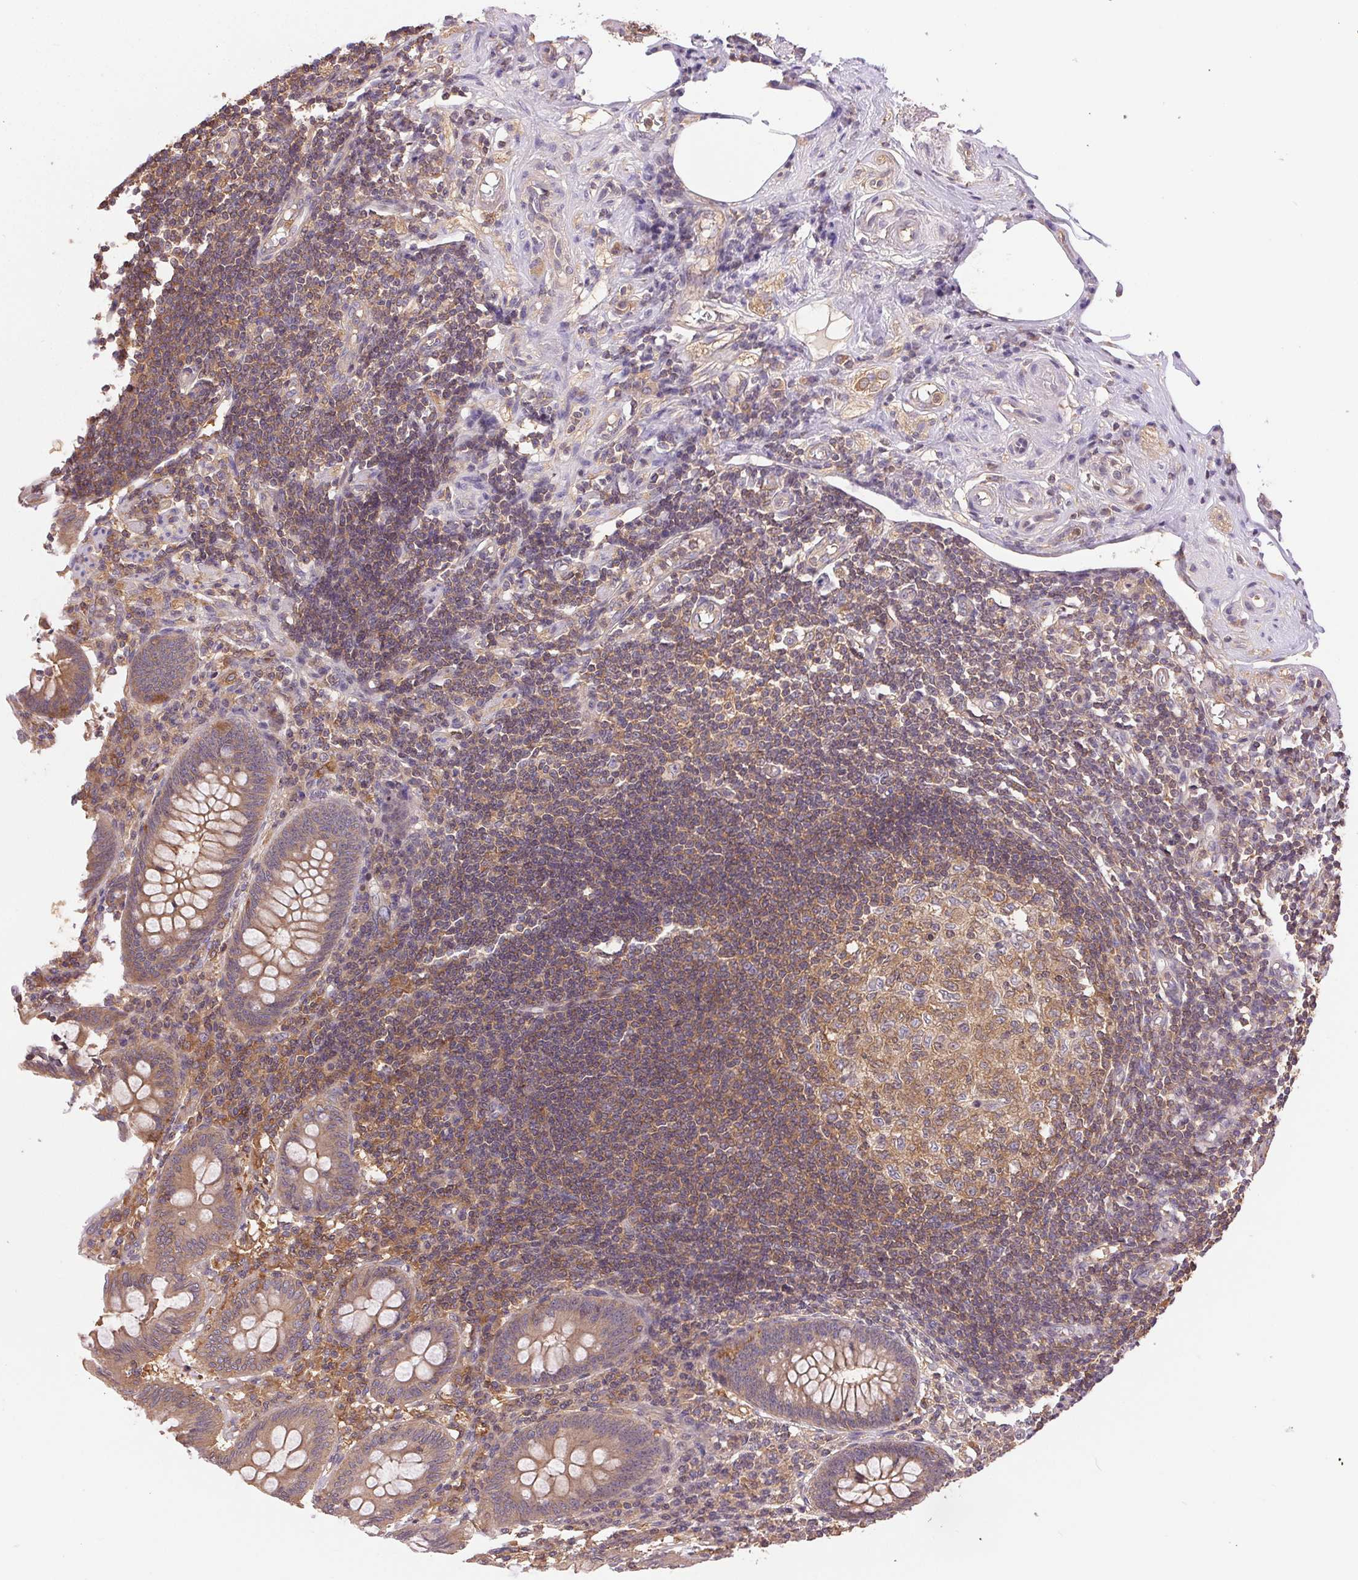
{"staining": {"intensity": "moderate", "quantity": ">75%", "location": "cytoplasmic/membranous"}, "tissue": "appendix", "cell_type": "Glandular cells", "image_type": "normal", "snomed": [{"axis": "morphology", "description": "Normal tissue, NOS"}, {"axis": "topography", "description": "Appendix"}], "caption": "Moderate cytoplasmic/membranous positivity is appreciated in approximately >75% of glandular cells in unremarkable appendix. Using DAB (3,3'-diaminobenzidine) (brown) and hematoxylin (blue) stains, captured at high magnification using brightfield microscopy.", "gene": "GDI1", "patient": {"sex": "female", "age": 57}}